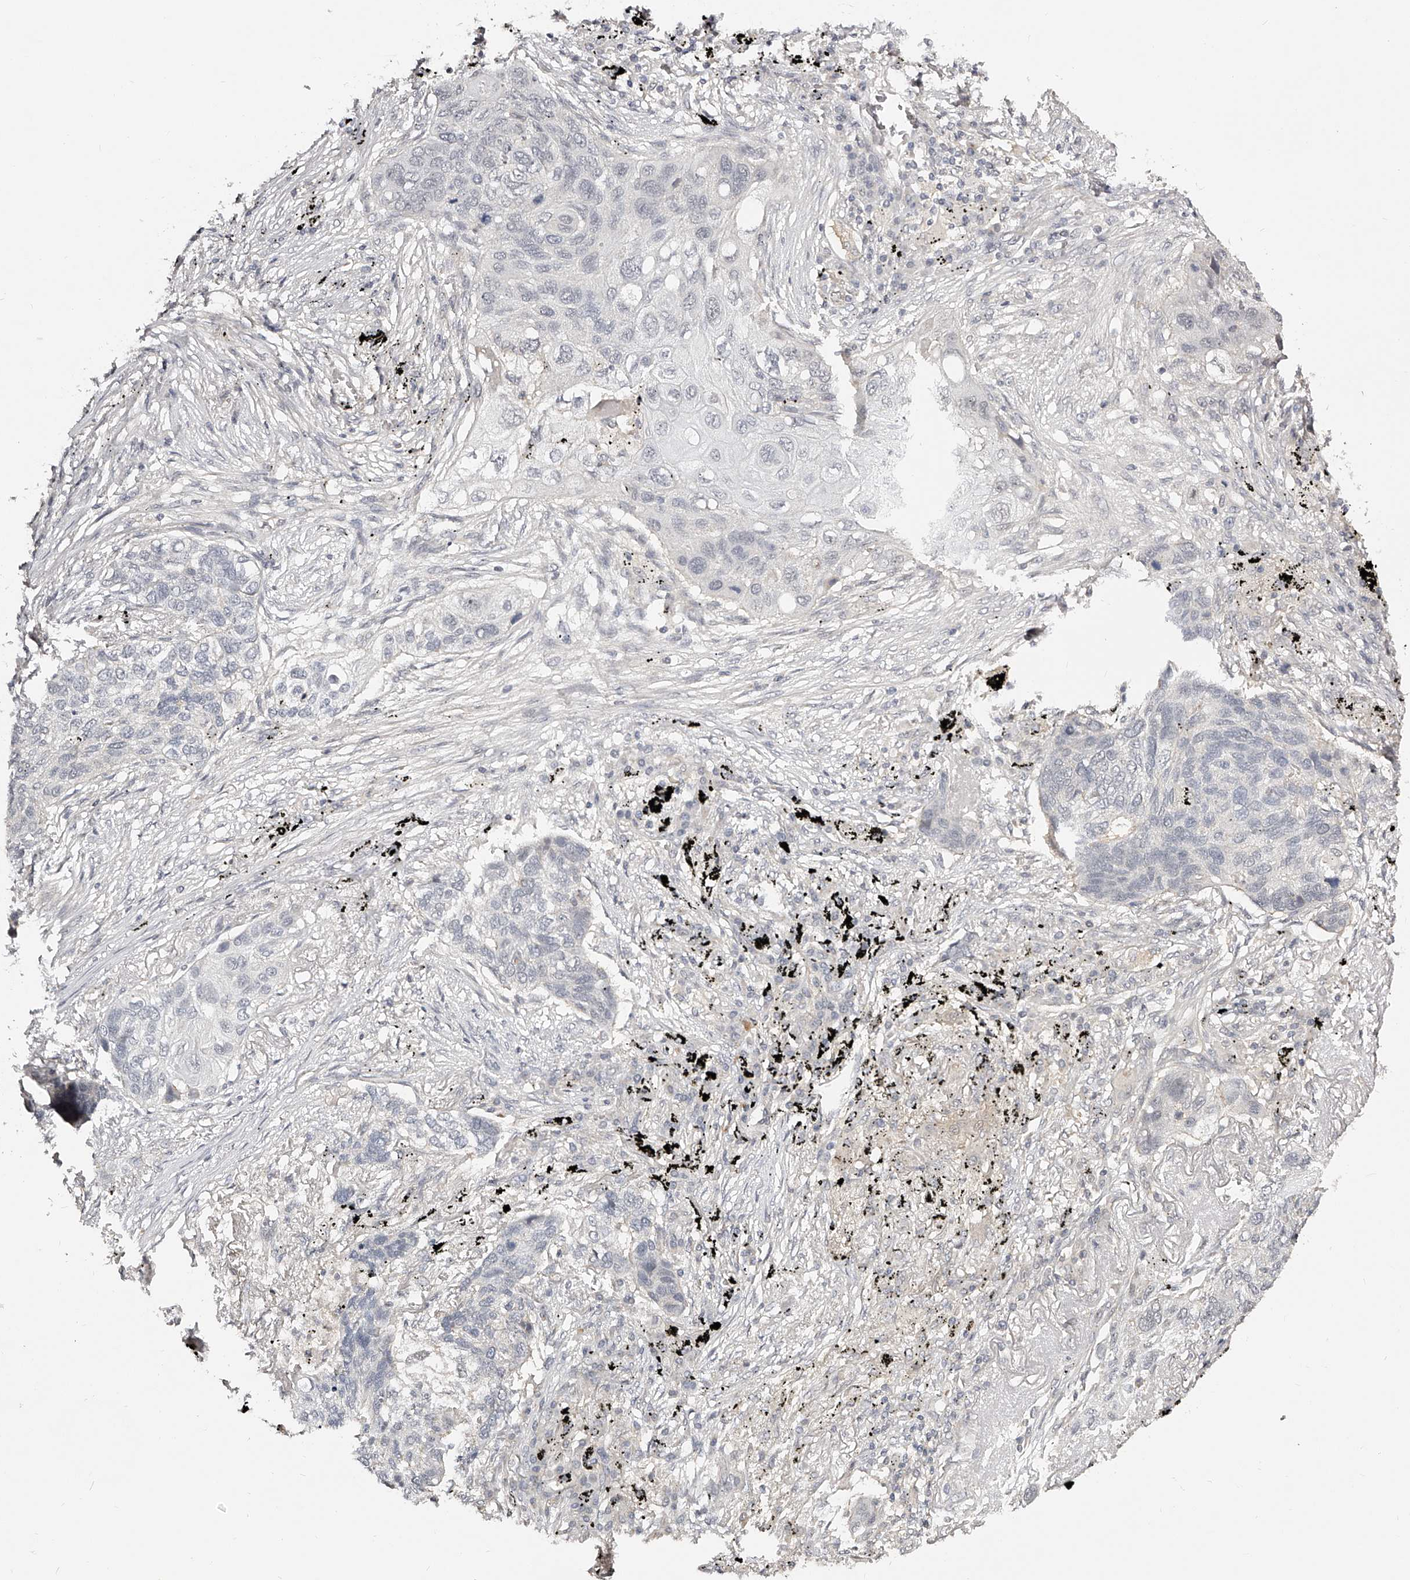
{"staining": {"intensity": "negative", "quantity": "none", "location": "none"}, "tissue": "lung cancer", "cell_type": "Tumor cells", "image_type": "cancer", "snomed": [{"axis": "morphology", "description": "Squamous cell carcinoma, NOS"}, {"axis": "topography", "description": "Lung"}], "caption": "Human lung cancer stained for a protein using immunohistochemistry displays no expression in tumor cells.", "gene": "ZNF789", "patient": {"sex": "female", "age": 63}}